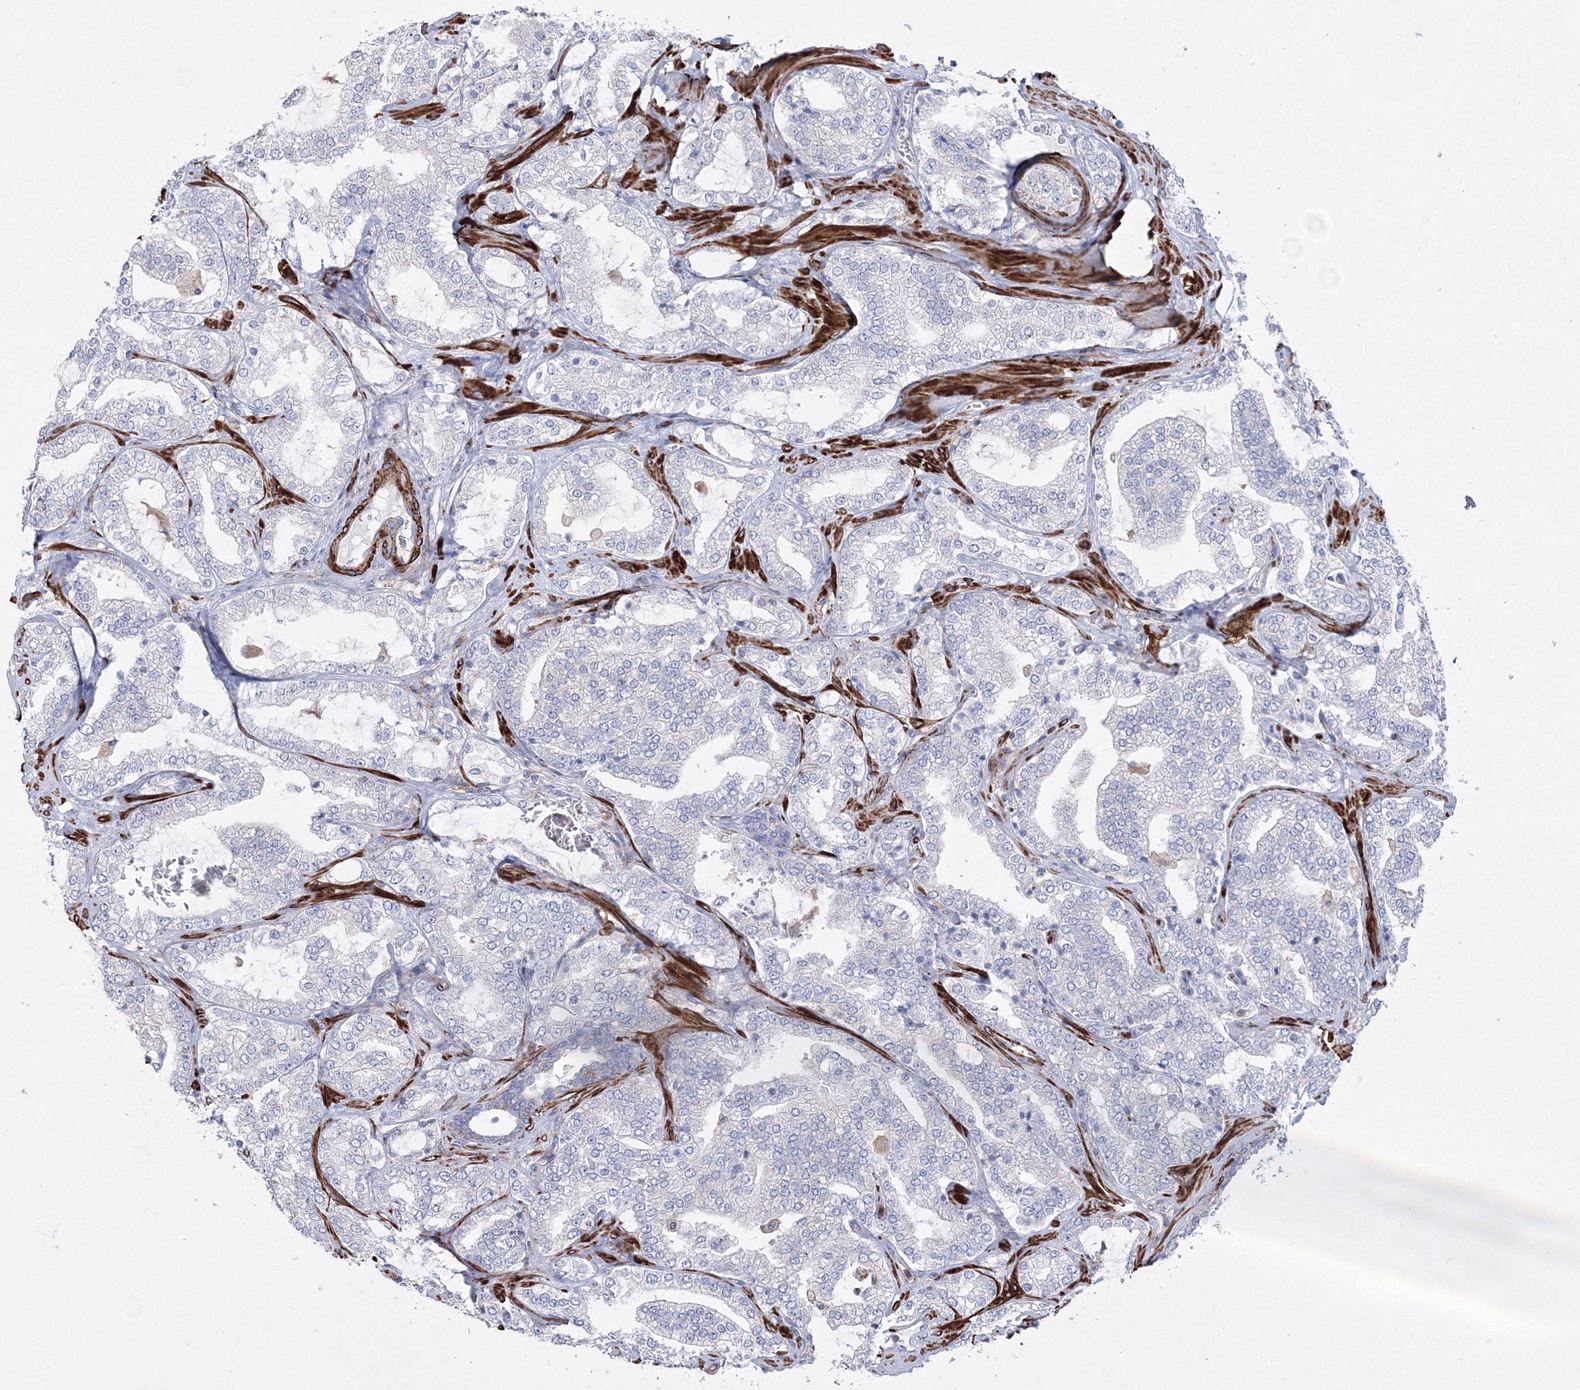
{"staining": {"intensity": "negative", "quantity": "none", "location": "none"}, "tissue": "prostate cancer", "cell_type": "Tumor cells", "image_type": "cancer", "snomed": [{"axis": "morphology", "description": "Adenocarcinoma, High grade"}, {"axis": "topography", "description": "Prostate"}], "caption": "The micrograph shows no significant staining in tumor cells of high-grade adenocarcinoma (prostate).", "gene": "GPR82", "patient": {"sex": "male", "age": 64}}